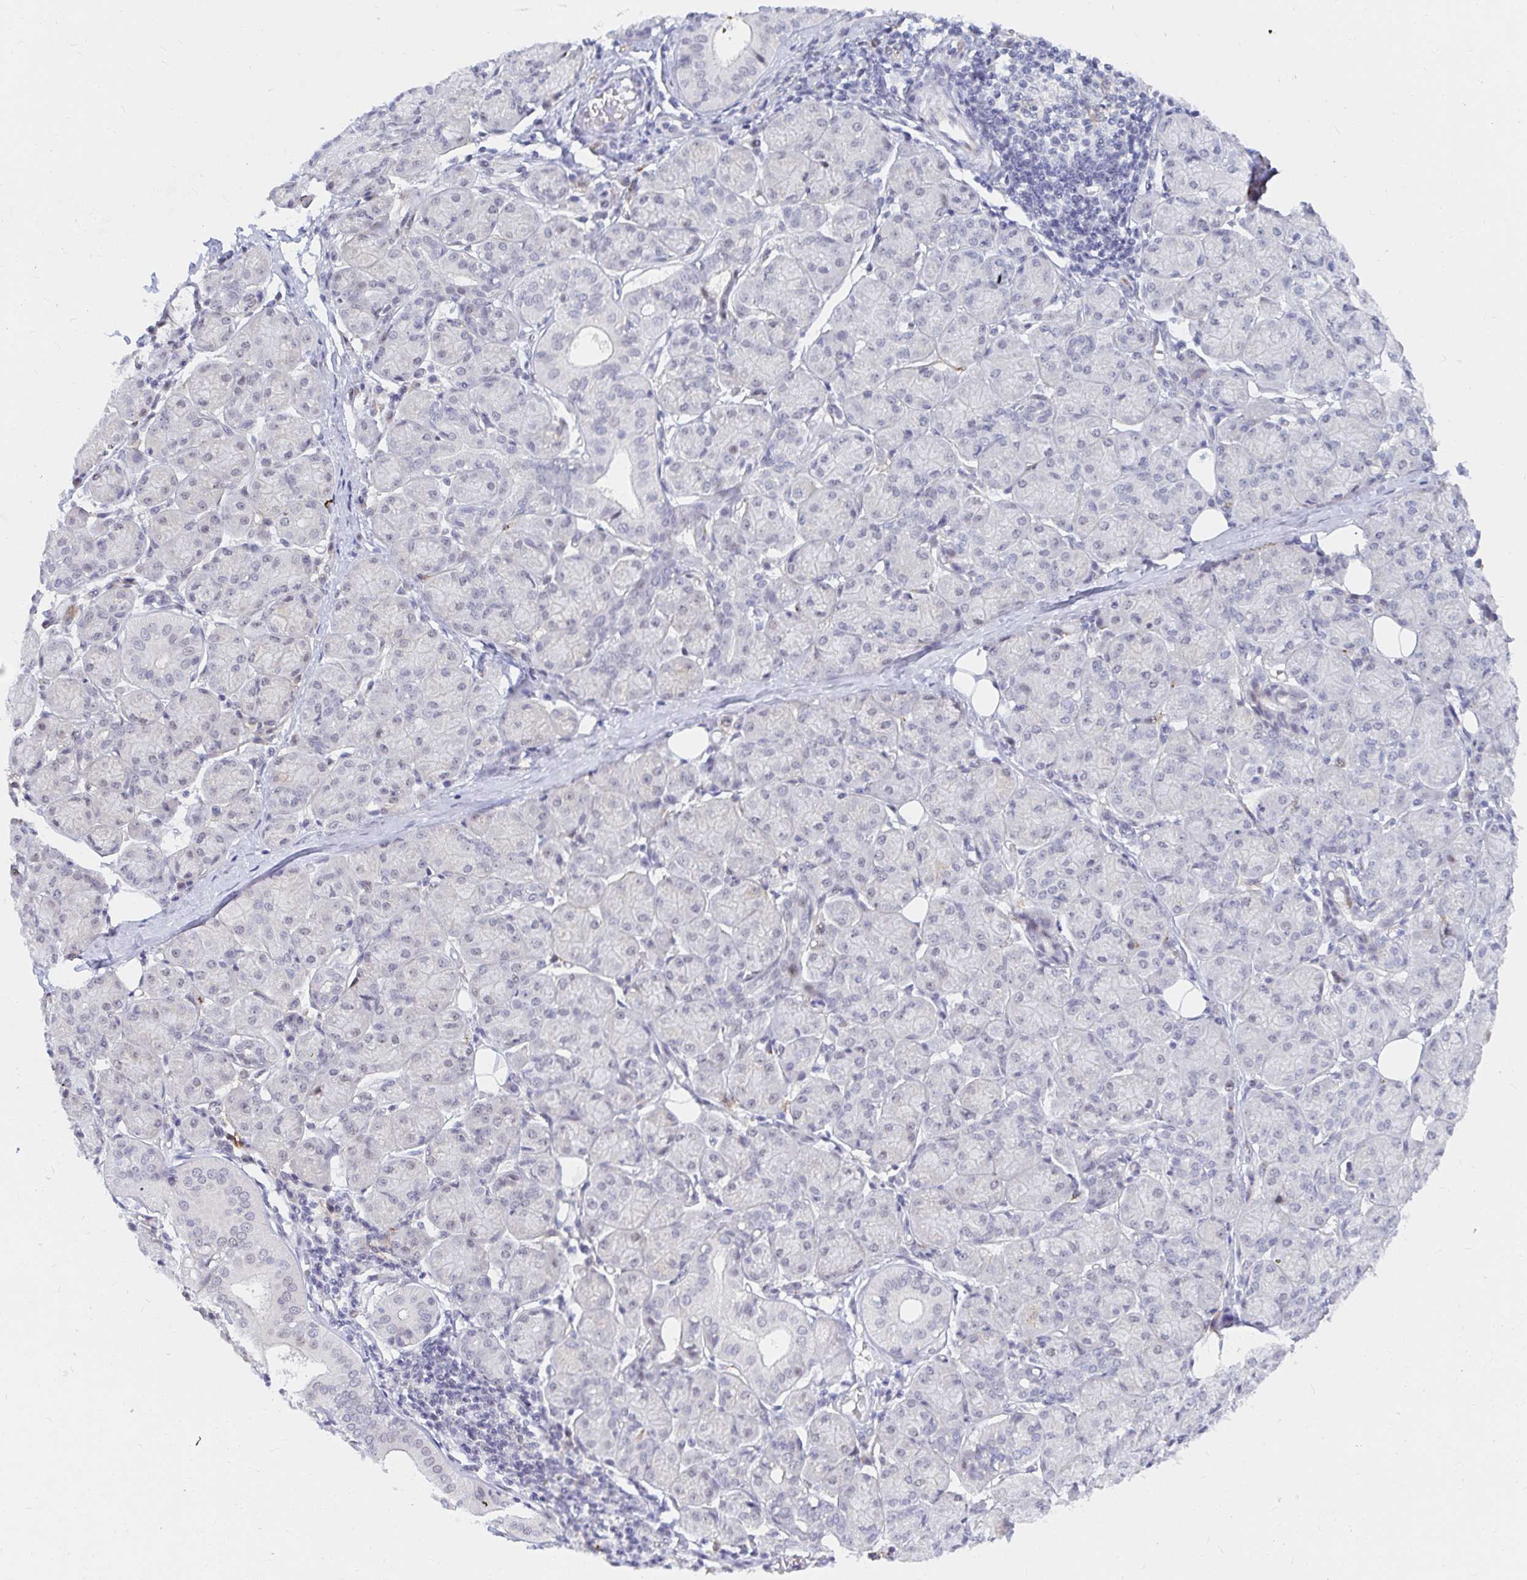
{"staining": {"intensity": "moderate", "quantity": "<25%", "location": "nuclear"}, "tissue": "salivary gland", "cell_type": "Glandular cells", "image_type": "normal", "snomed": [{"axis": "morphology", "description": "Normal tissue, NOS"}, {"axis": "morphology", "description": "Inflammation, NOS"}, {"axis": "topography", "description": "Lymph node"}, {"axis": "topography", "description": "Salivary gland"}], "caption": "The micrograph demonstrates staining of benign salivary gland, revealing moderate nuclear protein staining (brown color) within glandular cells. Ihc stains the protein of interest in brown and the nuclei are stained blue.", "gene": "COL28A1", "patient": {"sex": "male", "age": 3}}